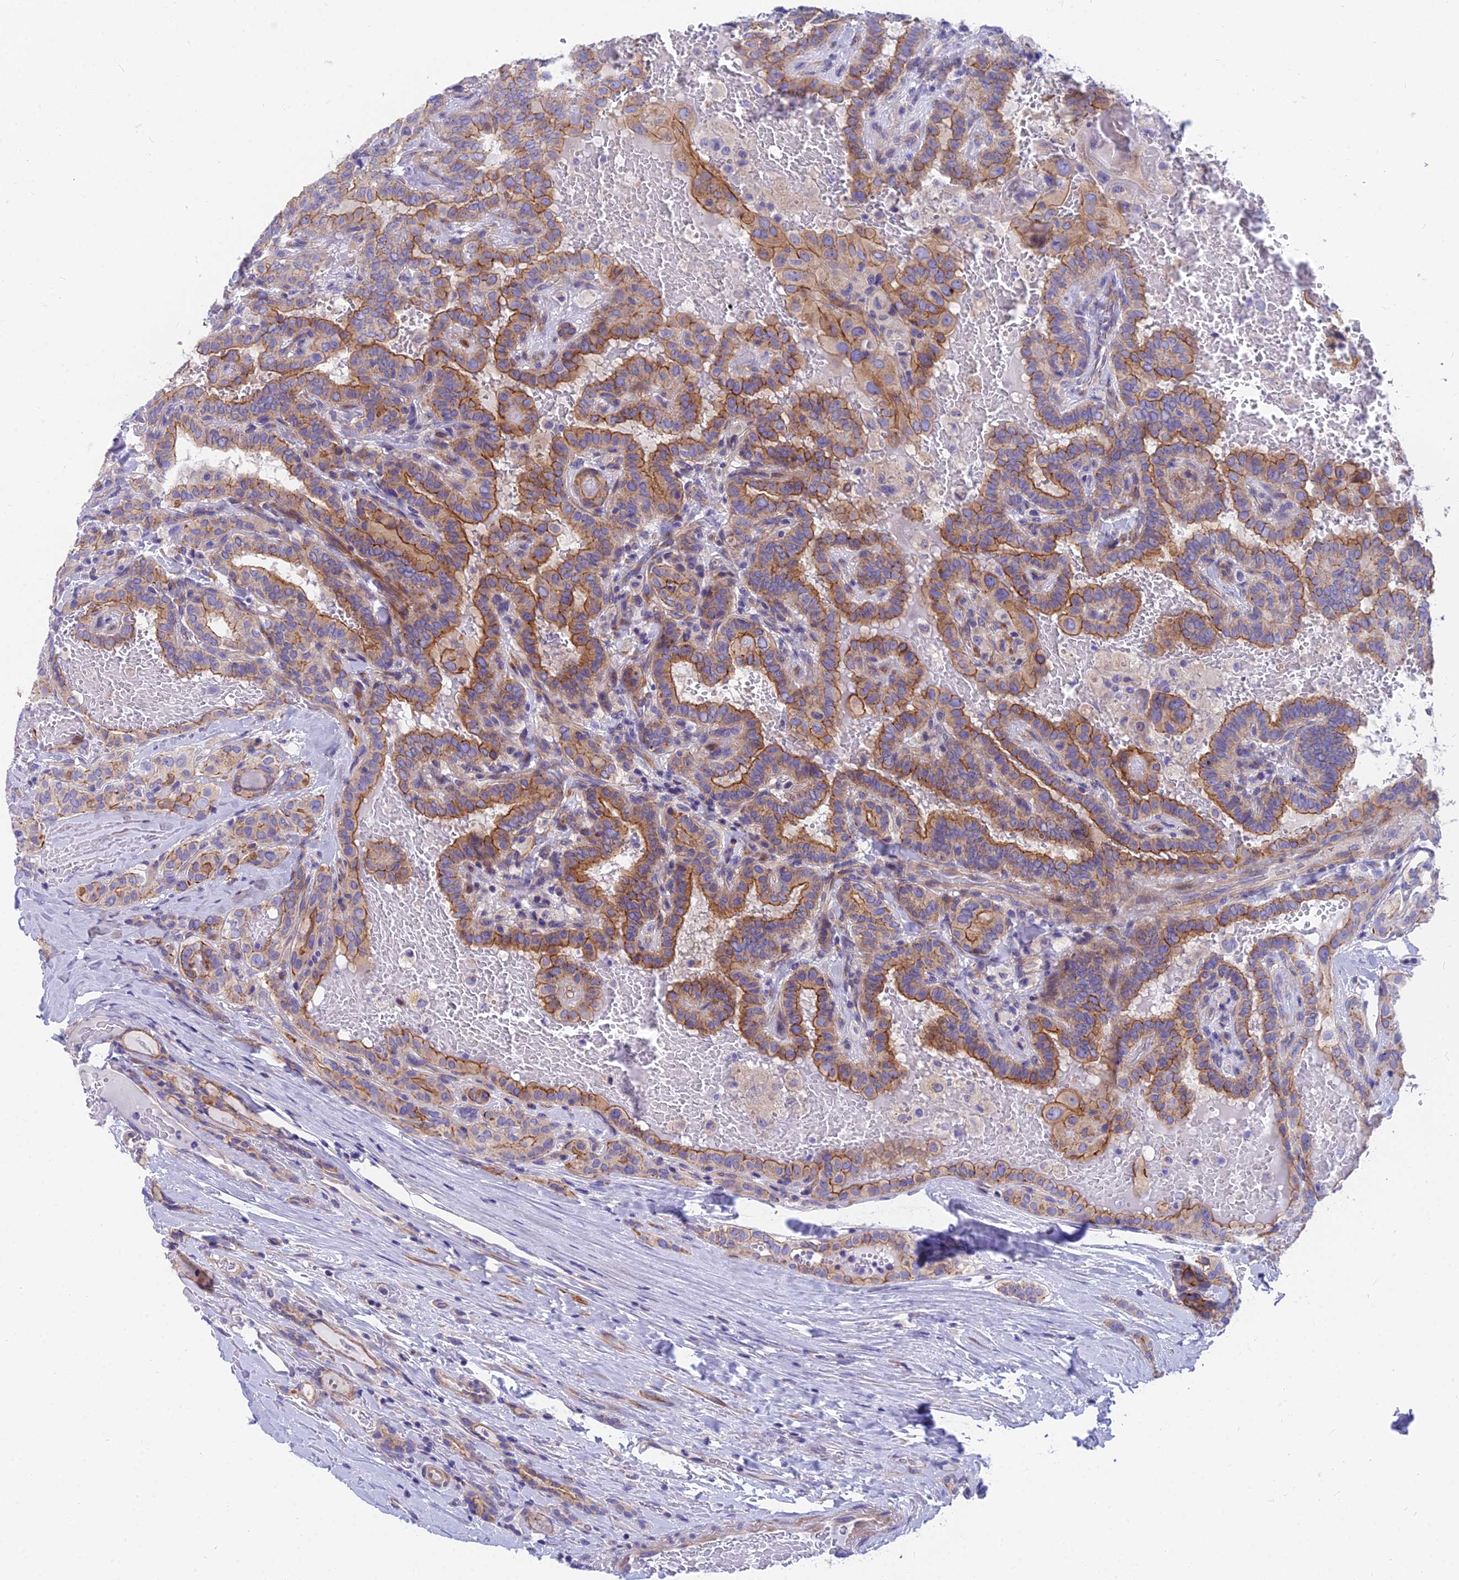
{"staining": {"intensity": "moderate", "quantity": ">75%", "location": "cytoplasmic/membranous"}, "tissue": "thyroid cancer", "cell_type": "Tumor cells", "image_type": "cancer", "snomed": [{"axis": "morphology", "description": "Papillary adenocarcinoma, NOS"}, {"axis": "topography", "description": "Thyroid gland"}], "caption": "Brown immunohistochemical staining in papillary adenocarcinoma (thyroid) demonstrates moderate cytoplasmic/membranous expression in about >75% of tumor cells. The protein is shown in brown color, while the nuclei are stained blue.", "gene": "MVB12A", "patient": {"sex": "female", "age": 72}}